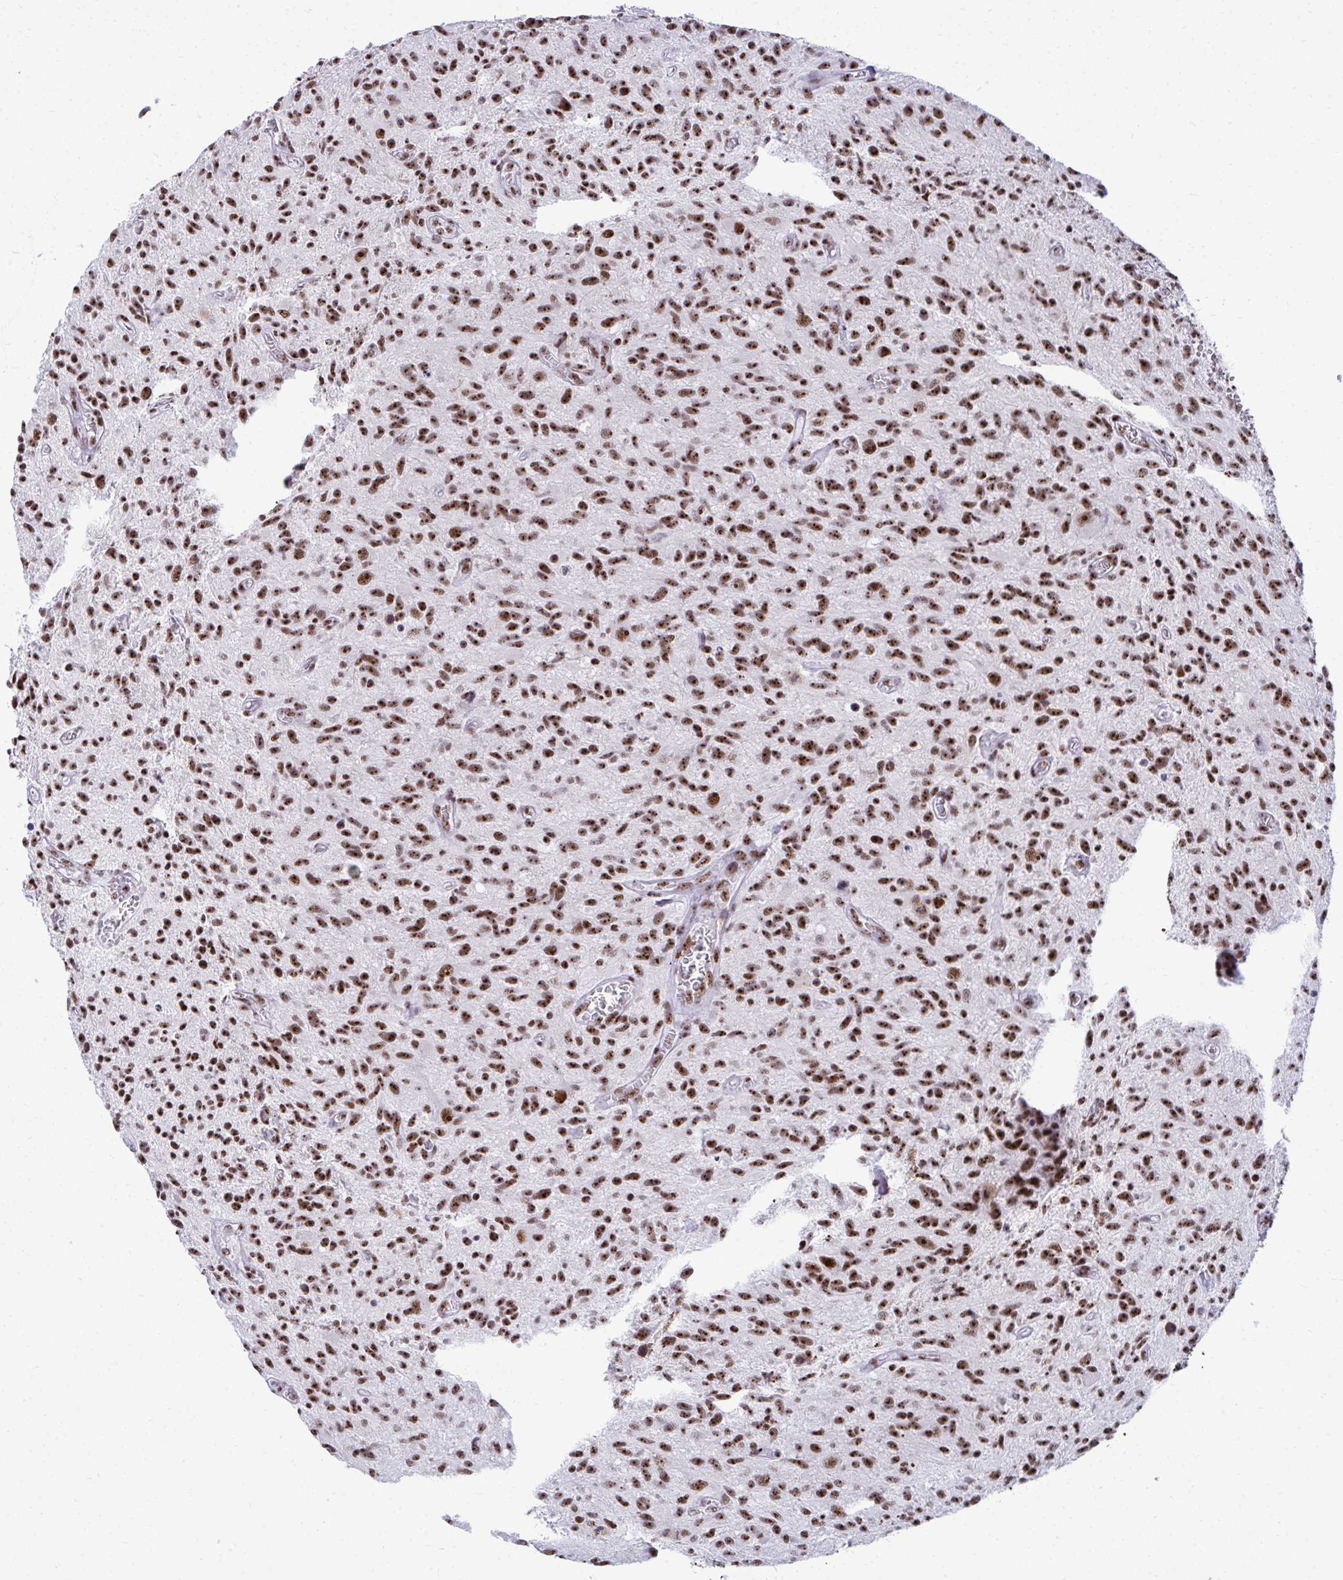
{"staining": {"intensity": "strong", "quantity": ">75%", "location": "nuclear"}, "tissue": "glioma", "cell_type": "Tumor cells", "image_type": "cancer", "snomed": [{"axis": "morphology", "description": "Glioma, malignant, High grade"}, {"axis": "topography", "description": "Brain"}], "caption": "IHC image of neoplastic tissue: human malignant glioma (high-grade) stained using immunohistochemistry exhibits high levels of strong protein expression localized specifically in the nuclear of tumor cells, appearing as a nuclear brown color.", "gene": "PELP1", "patient": {"sex": "male", "age": 75}}